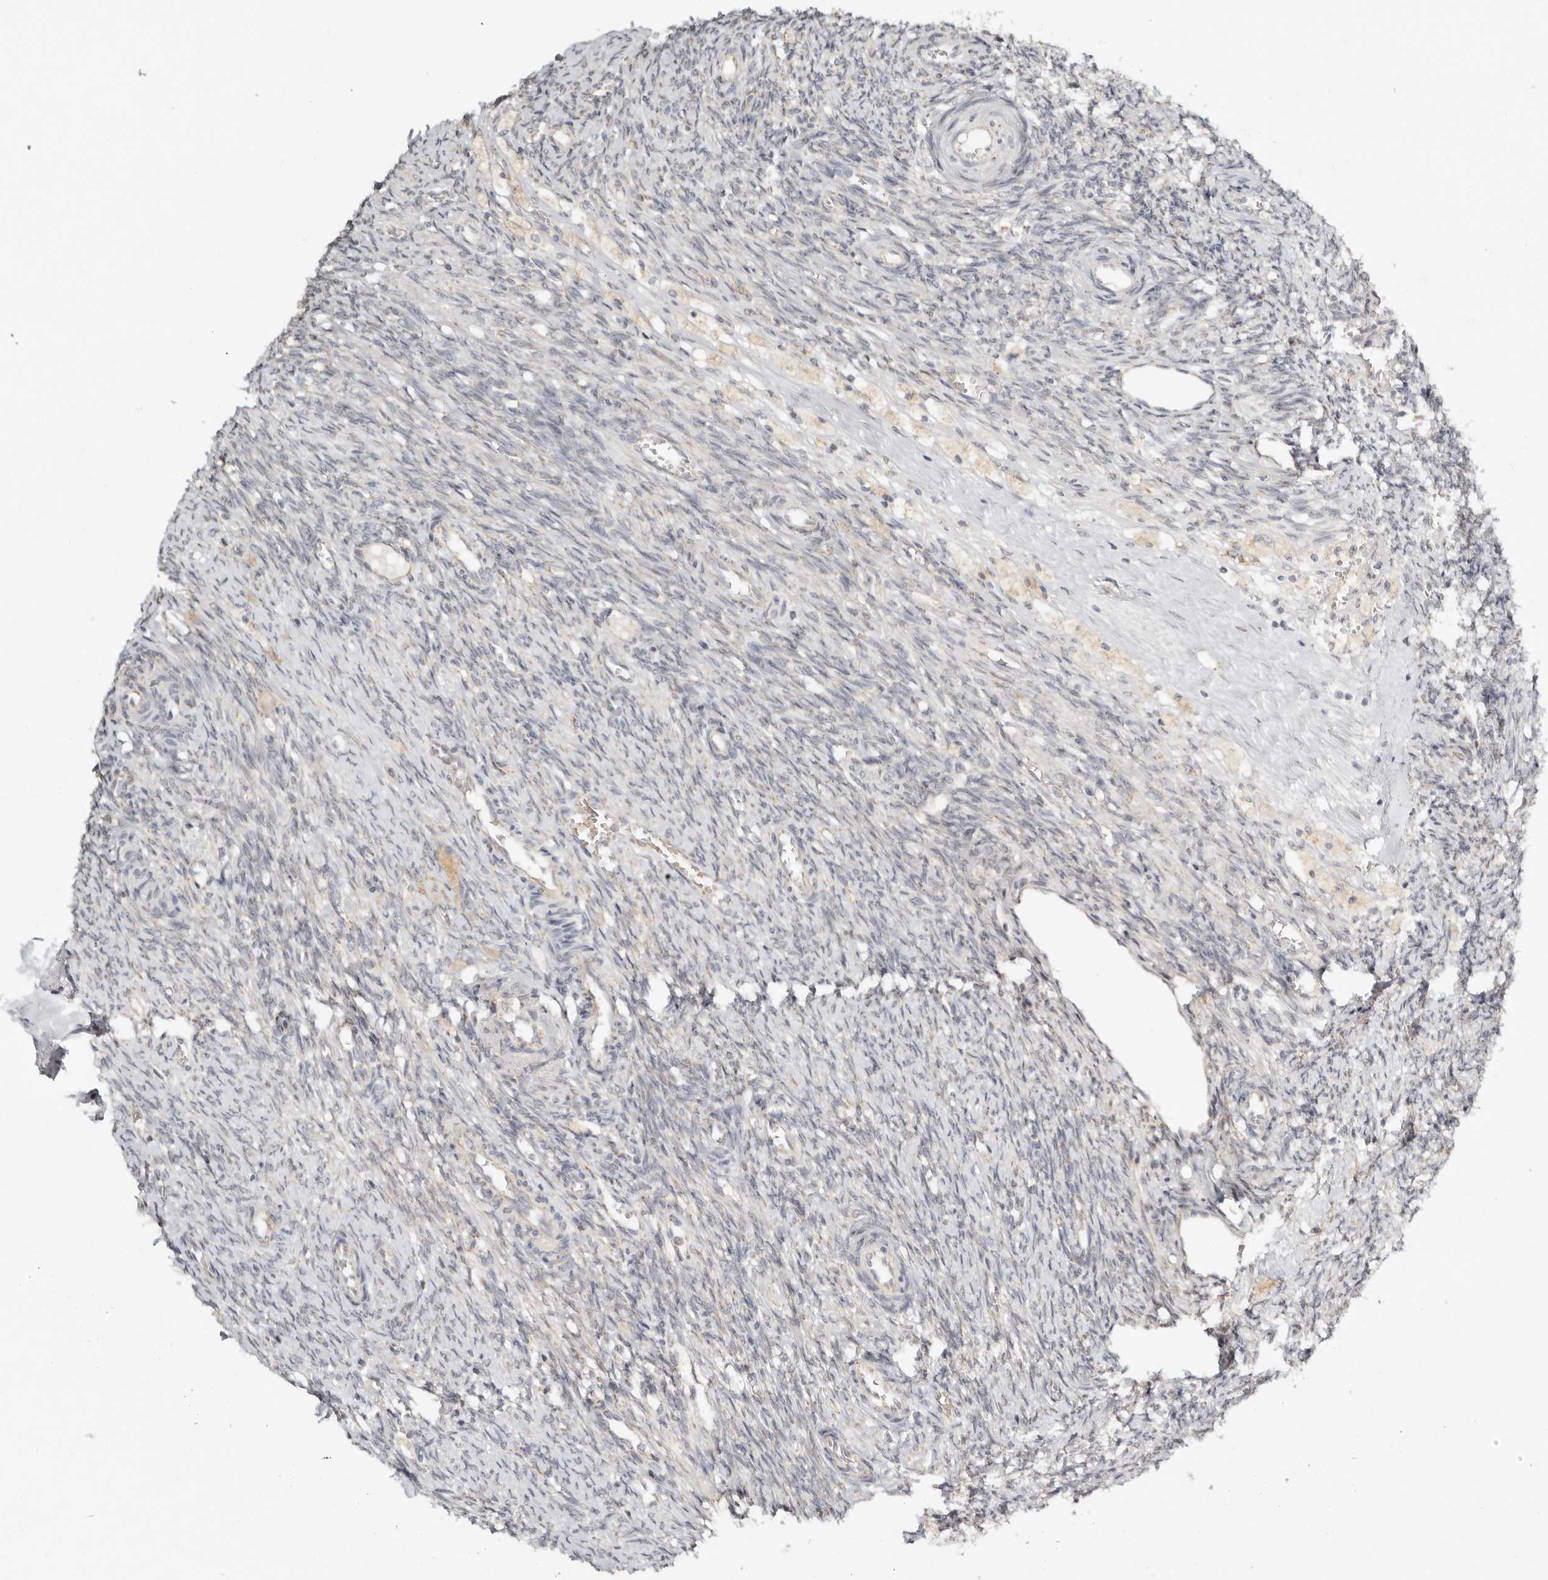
{"staining": {"intensity": "moderate", "quantity": ">75%", "location": "cytoplasmic/membranous"}, "tissue": "ovary", "cell_type": "Follicle cells", "image_type": "normal", "snomed": [{"axis": "morphology", "description": "Normal tissue, NOS"}, {"axis": "topography", "description": "Ovary"}], "caption": "DAB (3,3'-diaminobenzidine) immunohistochemical staining of normal ovary demonstrates moderate cytoplasmic/membranous protein staining in approximately >75% of follicle cells. Nuclei are stained in blue.", "gene": "KDF1", "patient": {"sex": "female", "age": 41}}